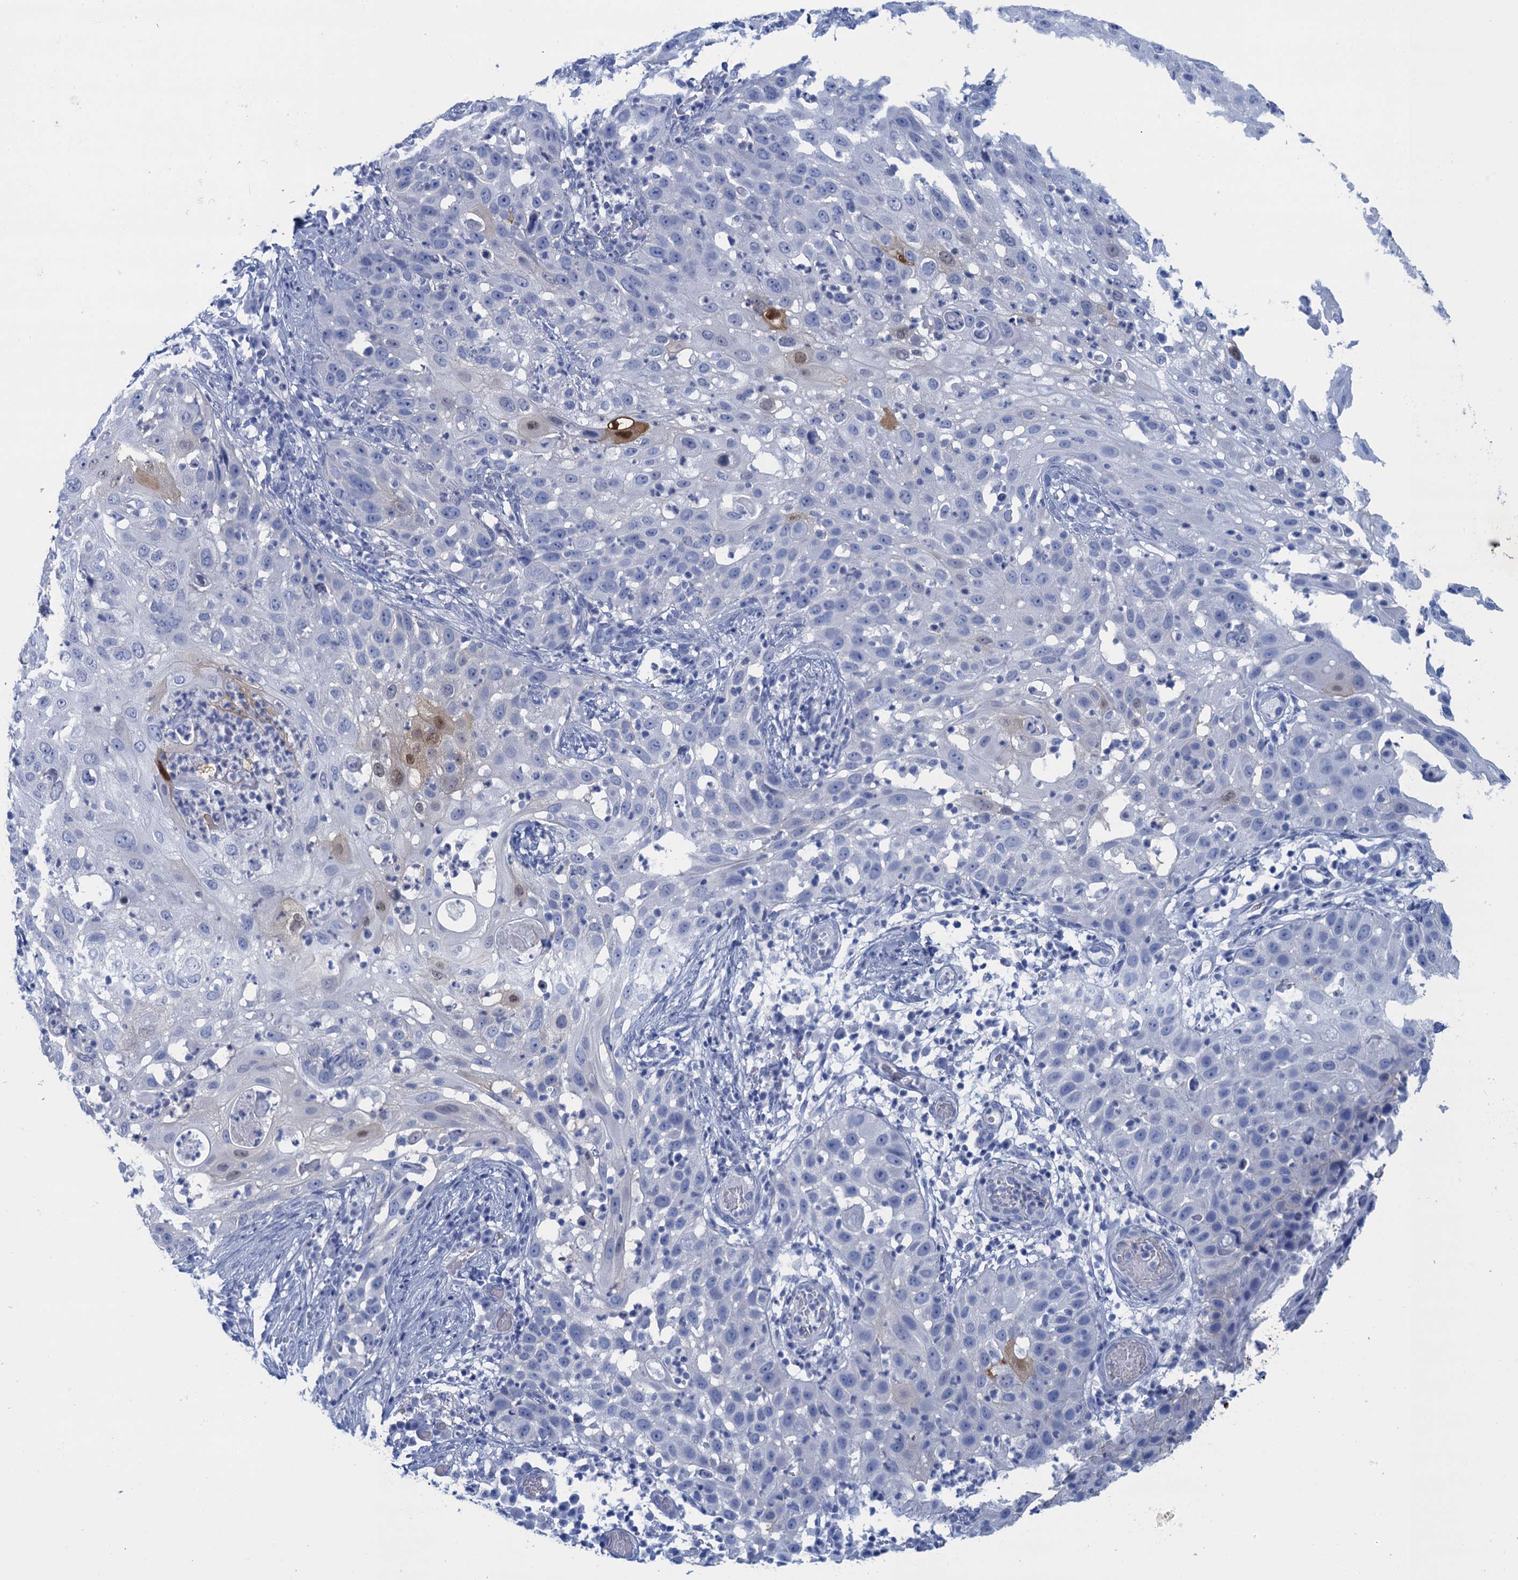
{"staining": {"intensity": "moderate", "quantity": "<25%", "location": "cytoplasmic/membranous,nuclear"}, "tissue": "skin cancer", "cell_type": "Tumor cells", "image_type": "cancer", "snomed": [{"axis": "morphology", "description": "Squamous cell carcinoma, NOS"}, {"axis": "topography", "description": "Skin"}], "caption": "Immunohistochemical staining of human skin cancer (squamous cell carcinoma) exhibits low levels of moderate cytoplasmic/membranous and nuclear expression in about <25% of tumor cells.", "gene": "CALML5", "patient": {"sex": "female", "age": 44}}